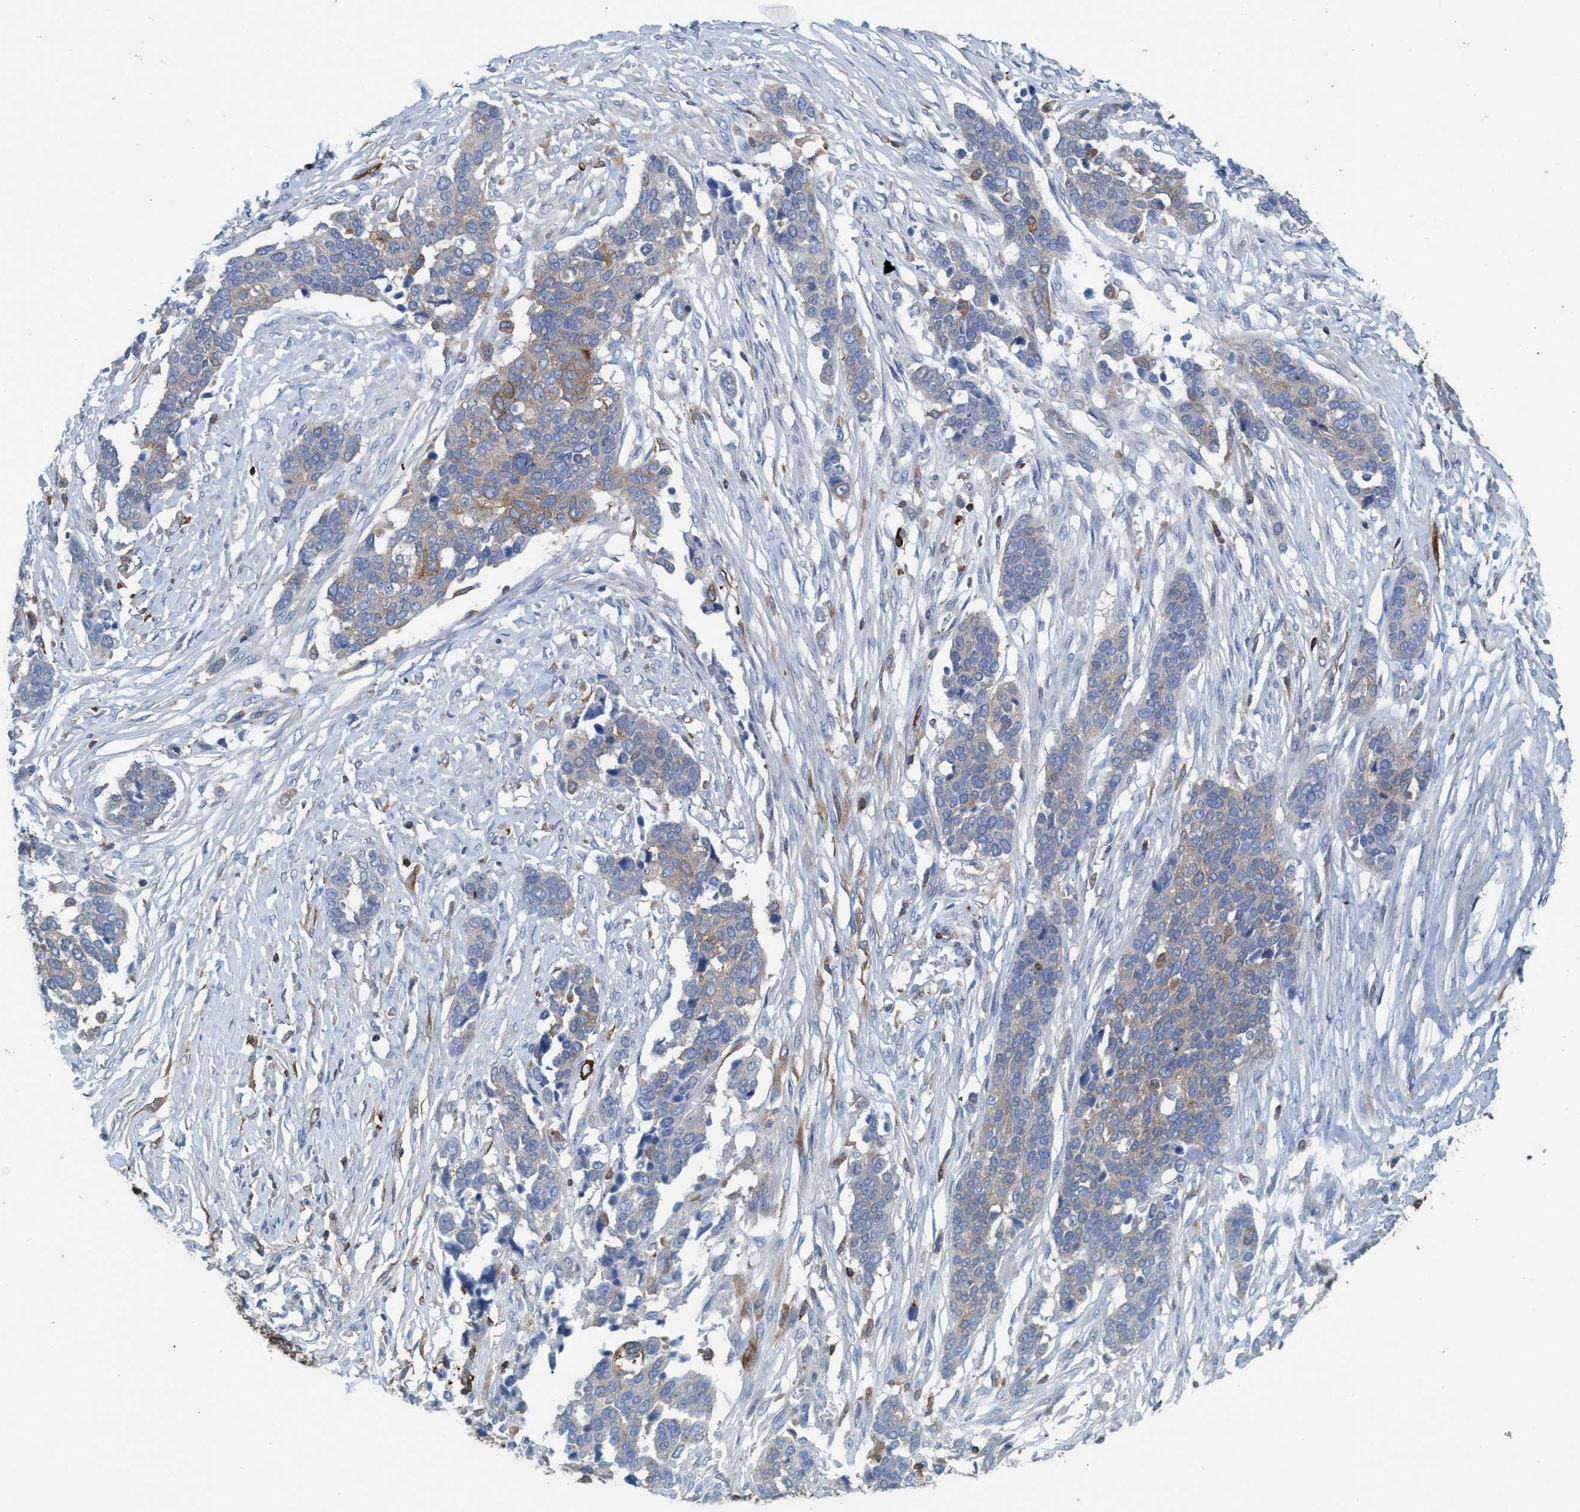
{"staining": {"intensity": "moderate", "quantity": "<25%", "location": "cytoplasmic/membranous"}, "tissue": "ovarian cancer", "cell_type": "Tumor cells", "image_type": "cancer", "snomed": [{"axis": "morphology", "description": "Cystadenocarcinoma, serous, NOS"}, {"axis": "topography", "description": "Ovary"}], "caption": "About <25% of tumor cells in human ovarian cancer reveal moderate cytoplasmic/membranous protein staining as visualized by brown immunohistochemical staining.", "gene": "EZR", "patient": {"sex": "female", "age": 44}}